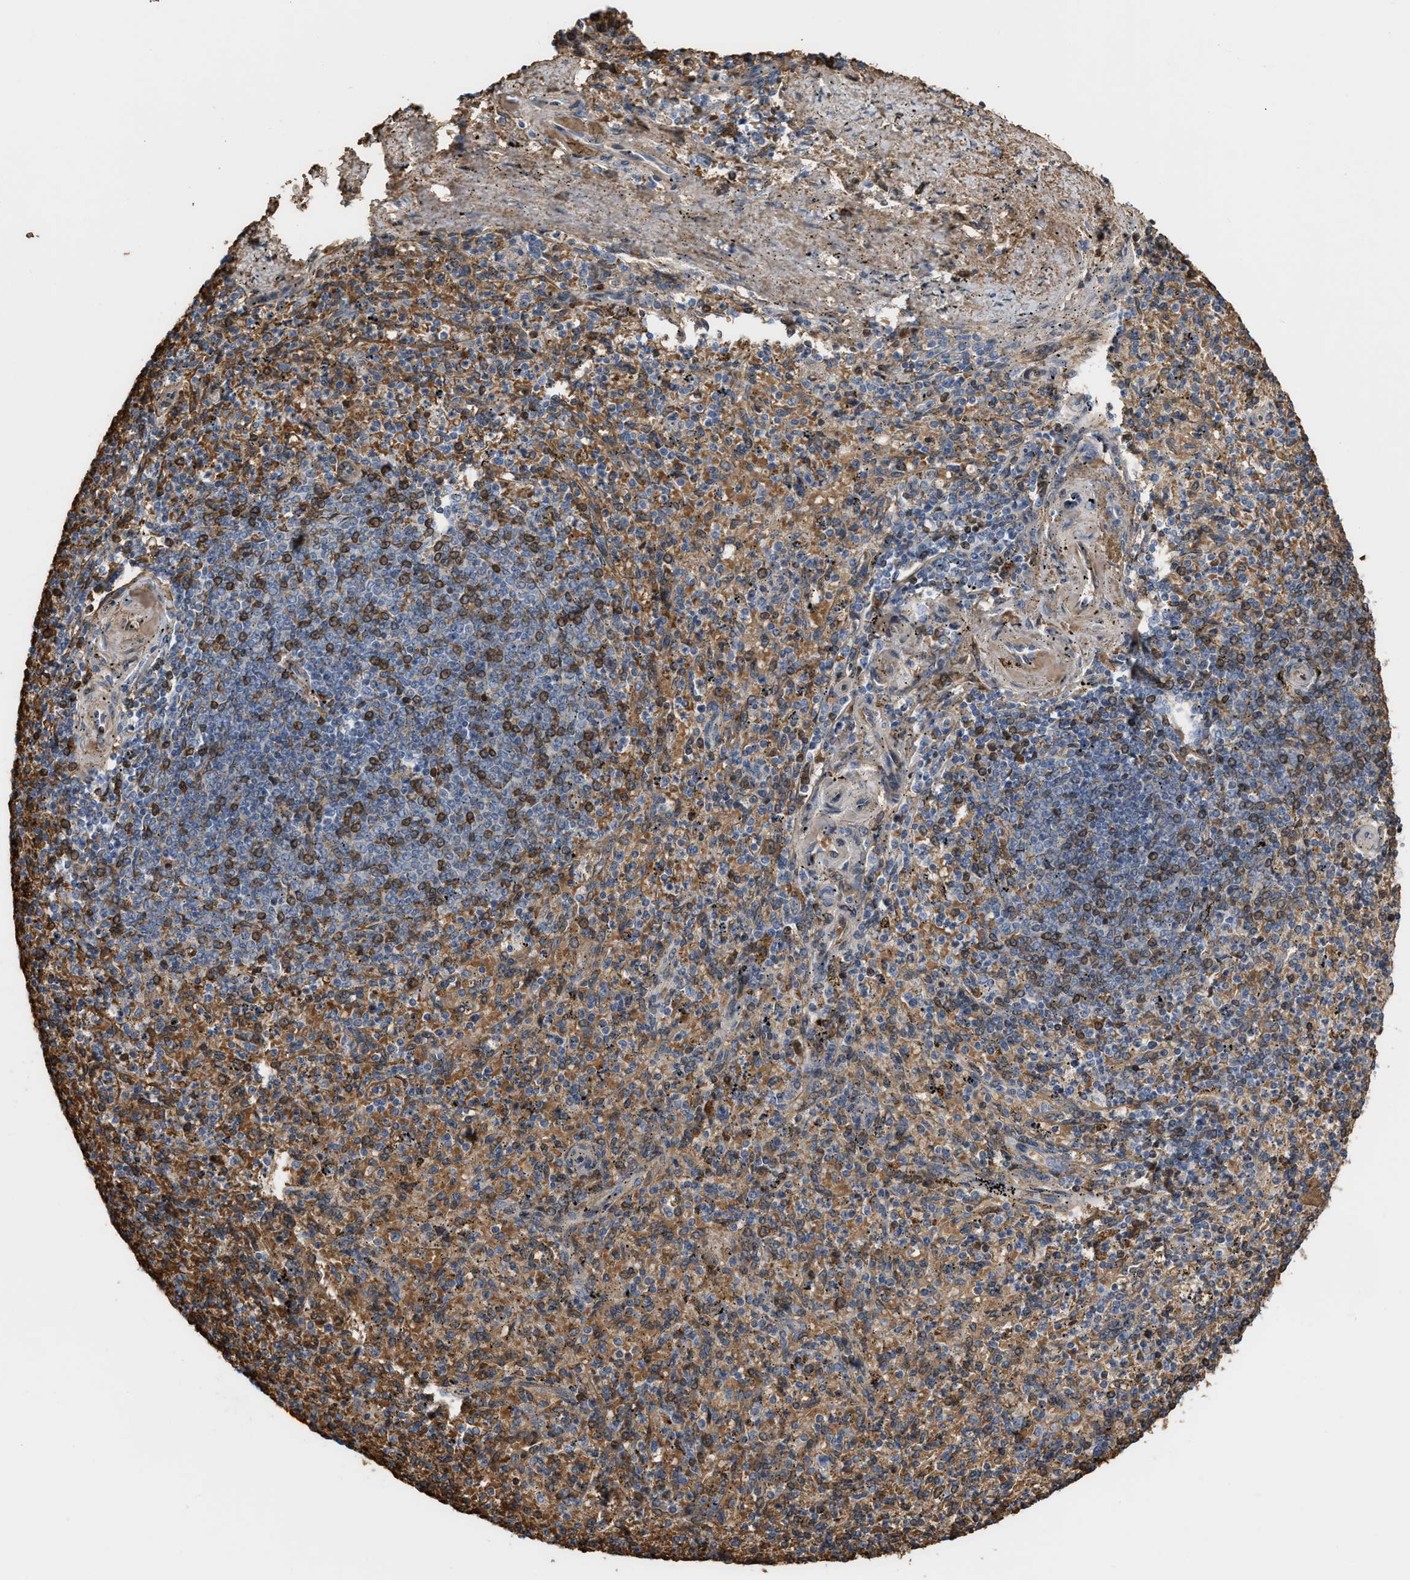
{"staining": {"intensity": "moderate", "quantity": "25%-75%", "location": "cytoplasmic/membranous"}, "tissue": "spleen", "cell_type": "Cells in red pulp", "image_type": "normal", "snomed": [{"axis": "morphology", "description": "Normal tissue, NOS"}, {"axis": "topography", "description": "Spleen"}], "caption": "DAB (3,3'-diaminobenzidine) immunohistochemical staining of normal human spleen demonstrates moderate cytoplasmic/membranous protein expression in approximately 25%-75% of cells in red pulp.", "gene": "POLR1F", "patient": {"sex": "male", "age": 72}}